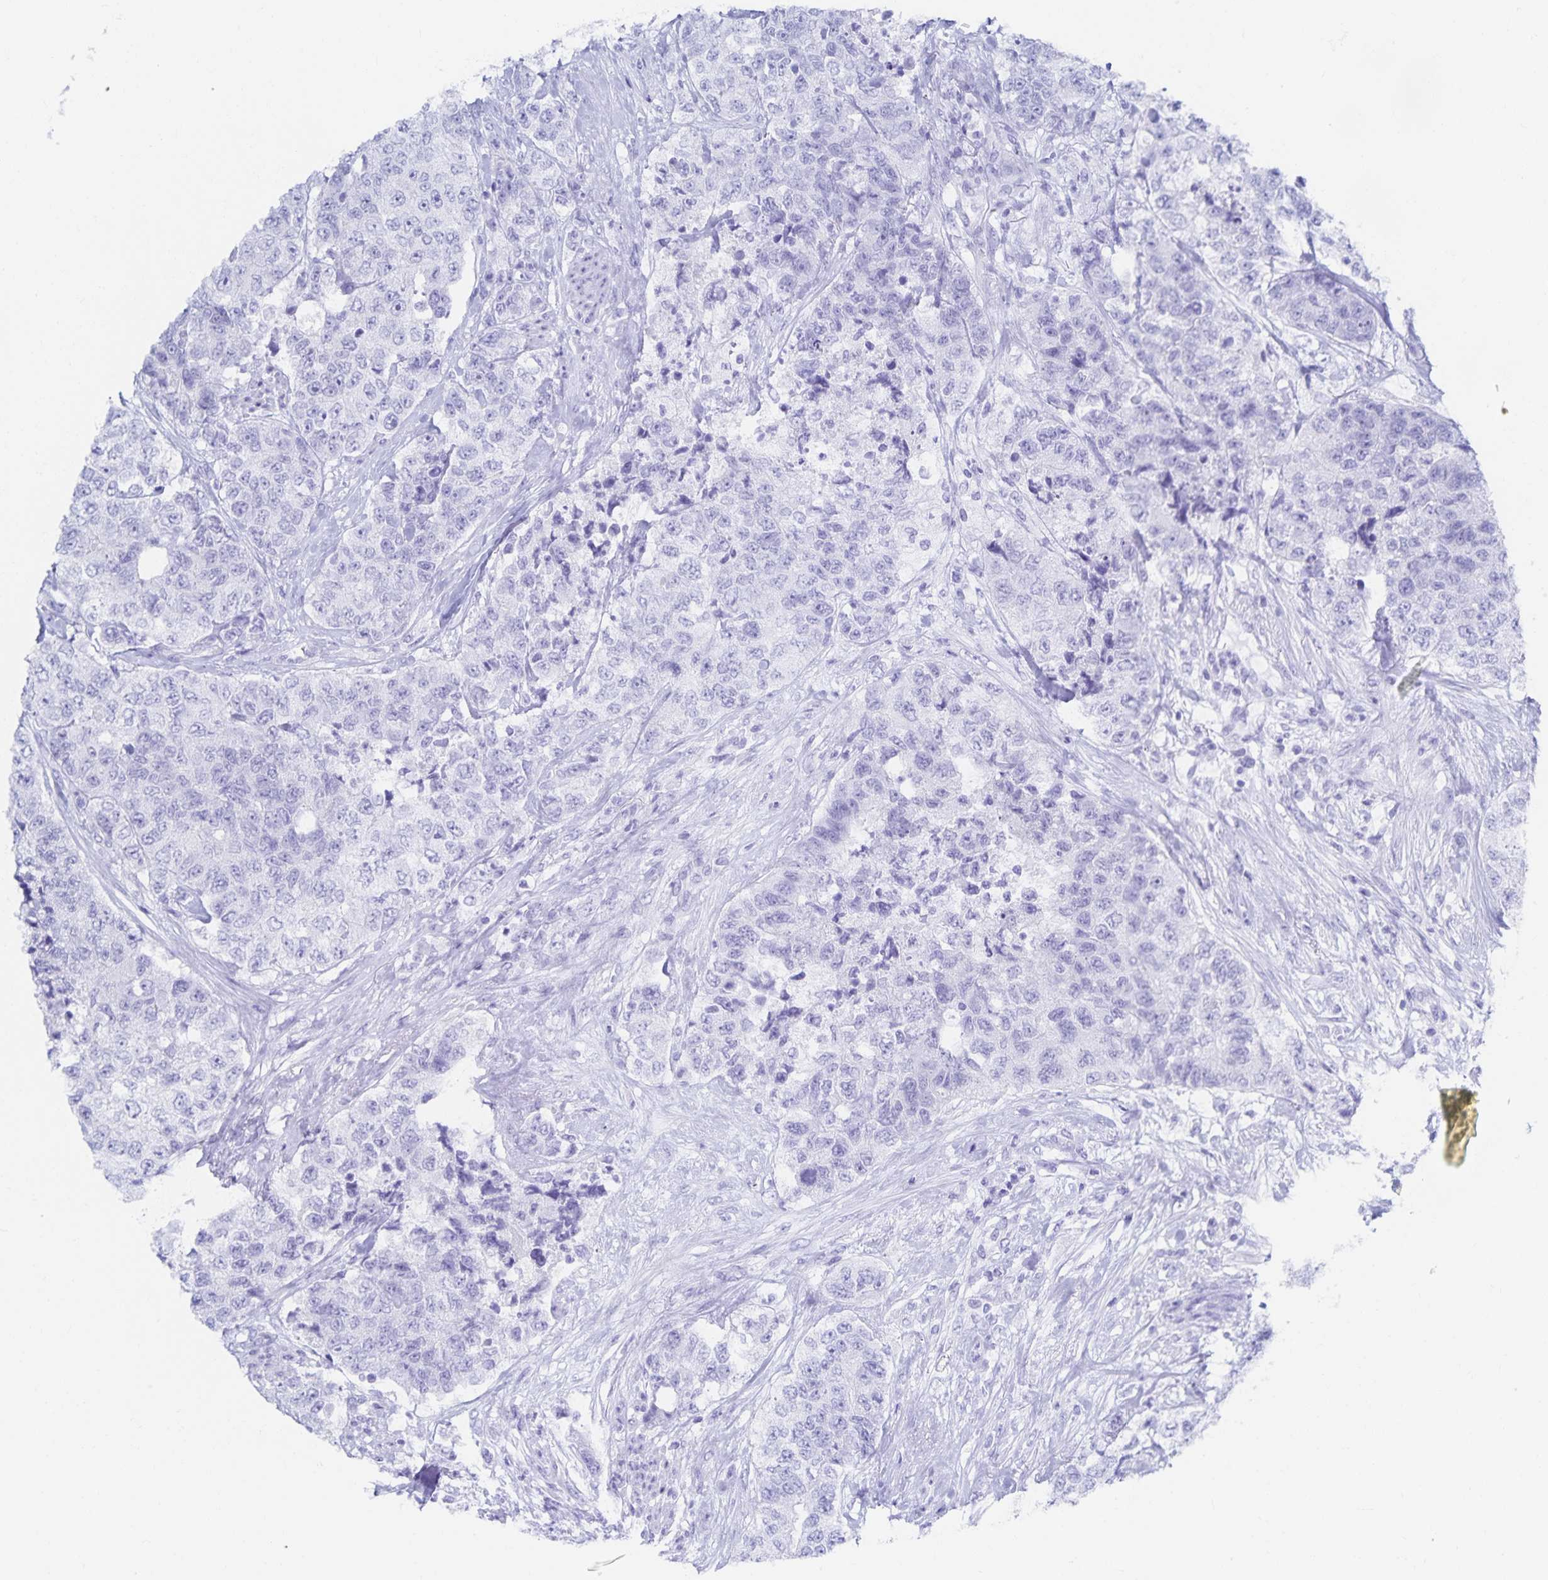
{"staining": {"intensity": "negative", "quantity": "none", "location": "none"}, "tissue": "urothelial cancer", "cell_type": "Tumor cells", "image_type": "cancer", "snomed": [{"axis": "morphology", "description": "Urothelial carcinoma, High grade"}, {"axis": "topography", "description": "Urinary bladder"}], "caption": "Immunohistochemistry image of human urothelial cancer stained for a protein (brown), which shows no staining in tumor cells.", "gene": "SNTN", "patient": {"sex": "female", "age": 78}}